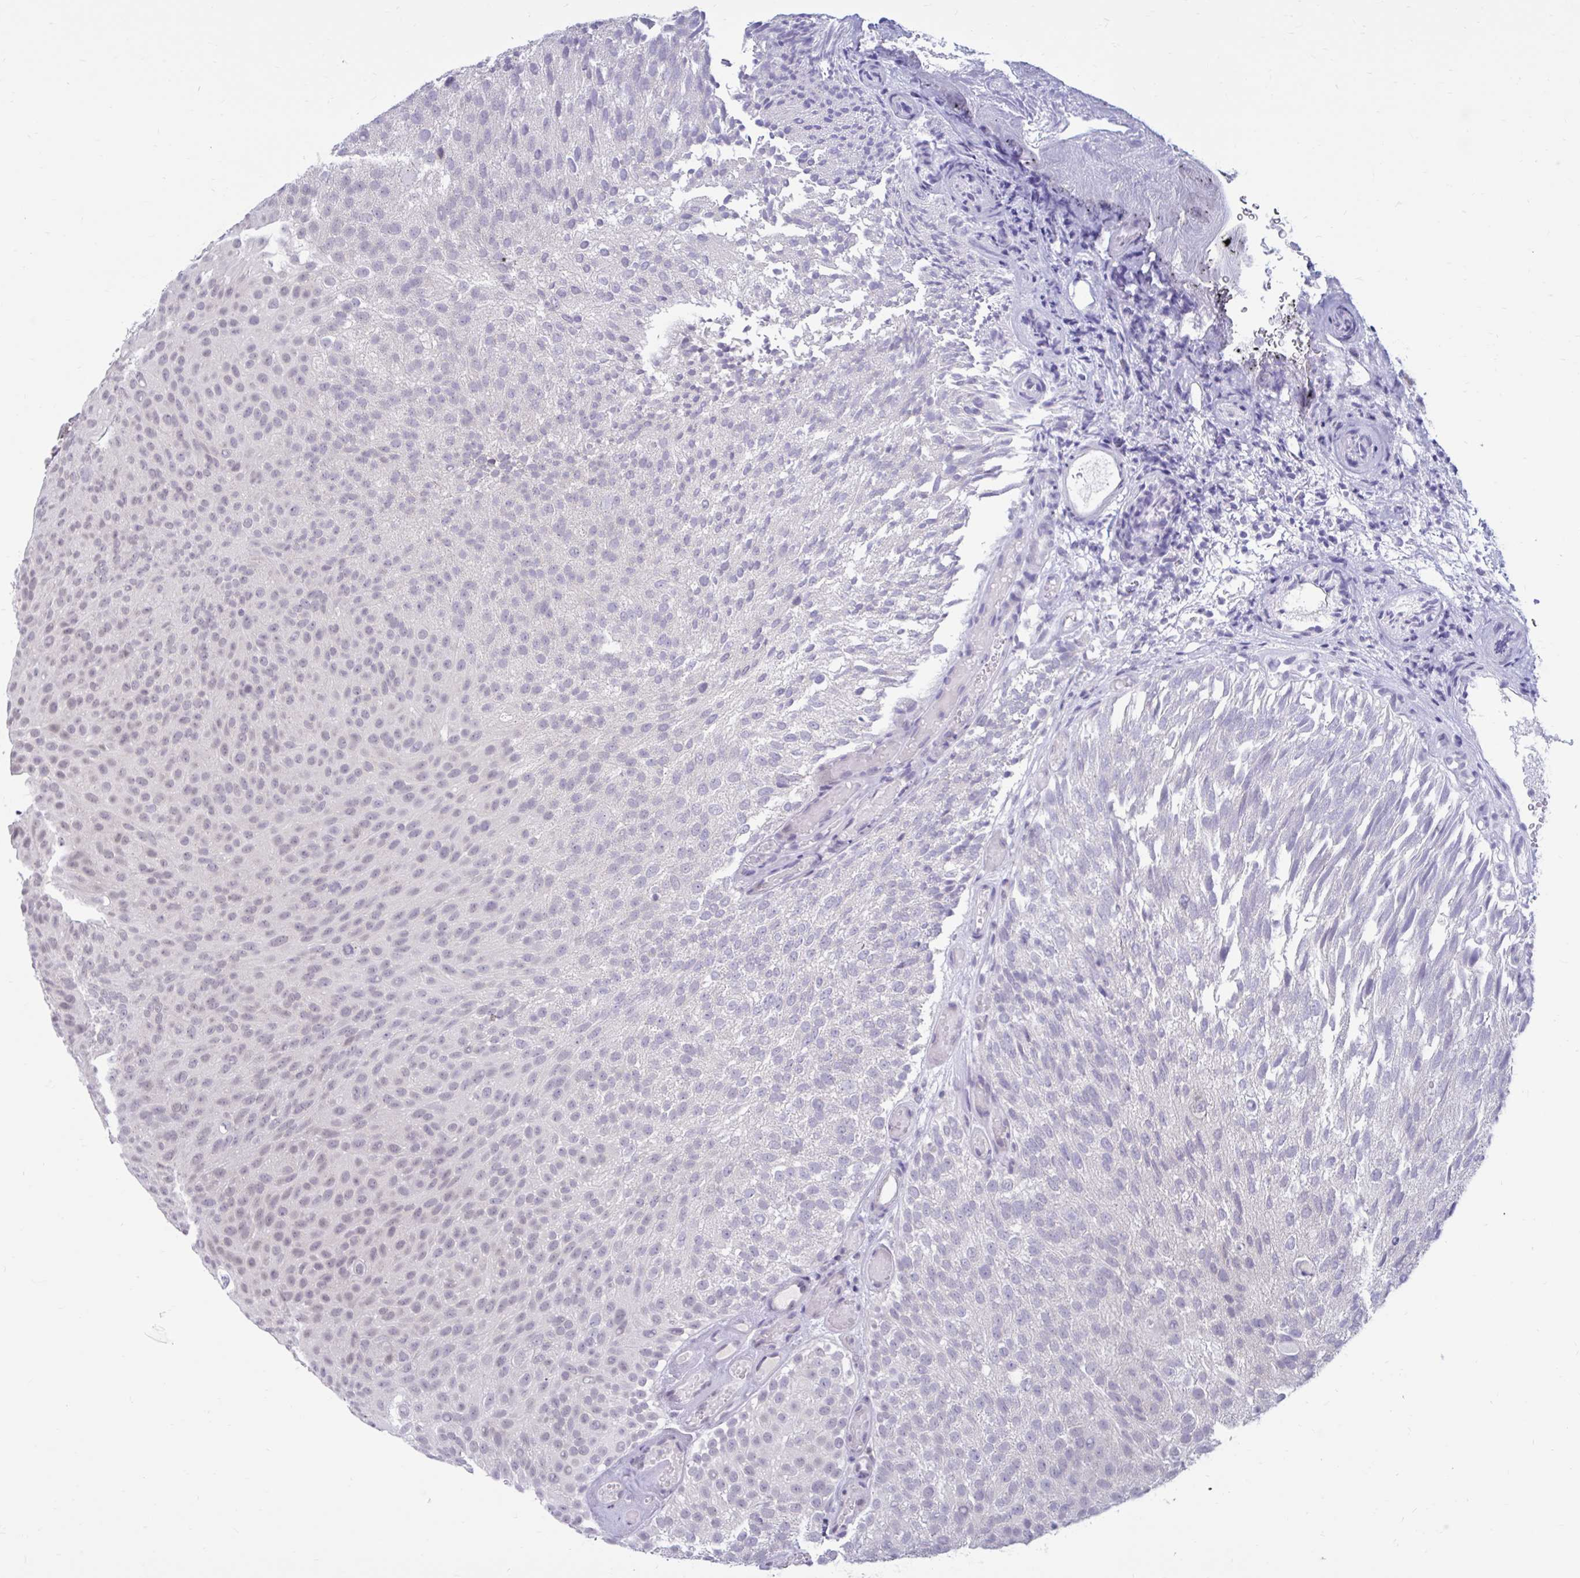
{"staining": {"intensity": "negative", "quantity": "none", "location": "none"}, "tissue": "urothelial cancer", "cell_type": "Tumor cells", "image_type": "cancer", "snomed": [{"axis": "morphology", "description": "Urothelial carcinoma, Low grade"}, {"axis": "topography", "description": "Urinary bladder"}], "caption": "Immunohistochemical staining of human low-grade urothelial carcinoma displays no significant positivity in tumor cells. Nuclei are stained in blue.", "gene": "ARPP19", "patient": {"sex": "male", "age": 78}}